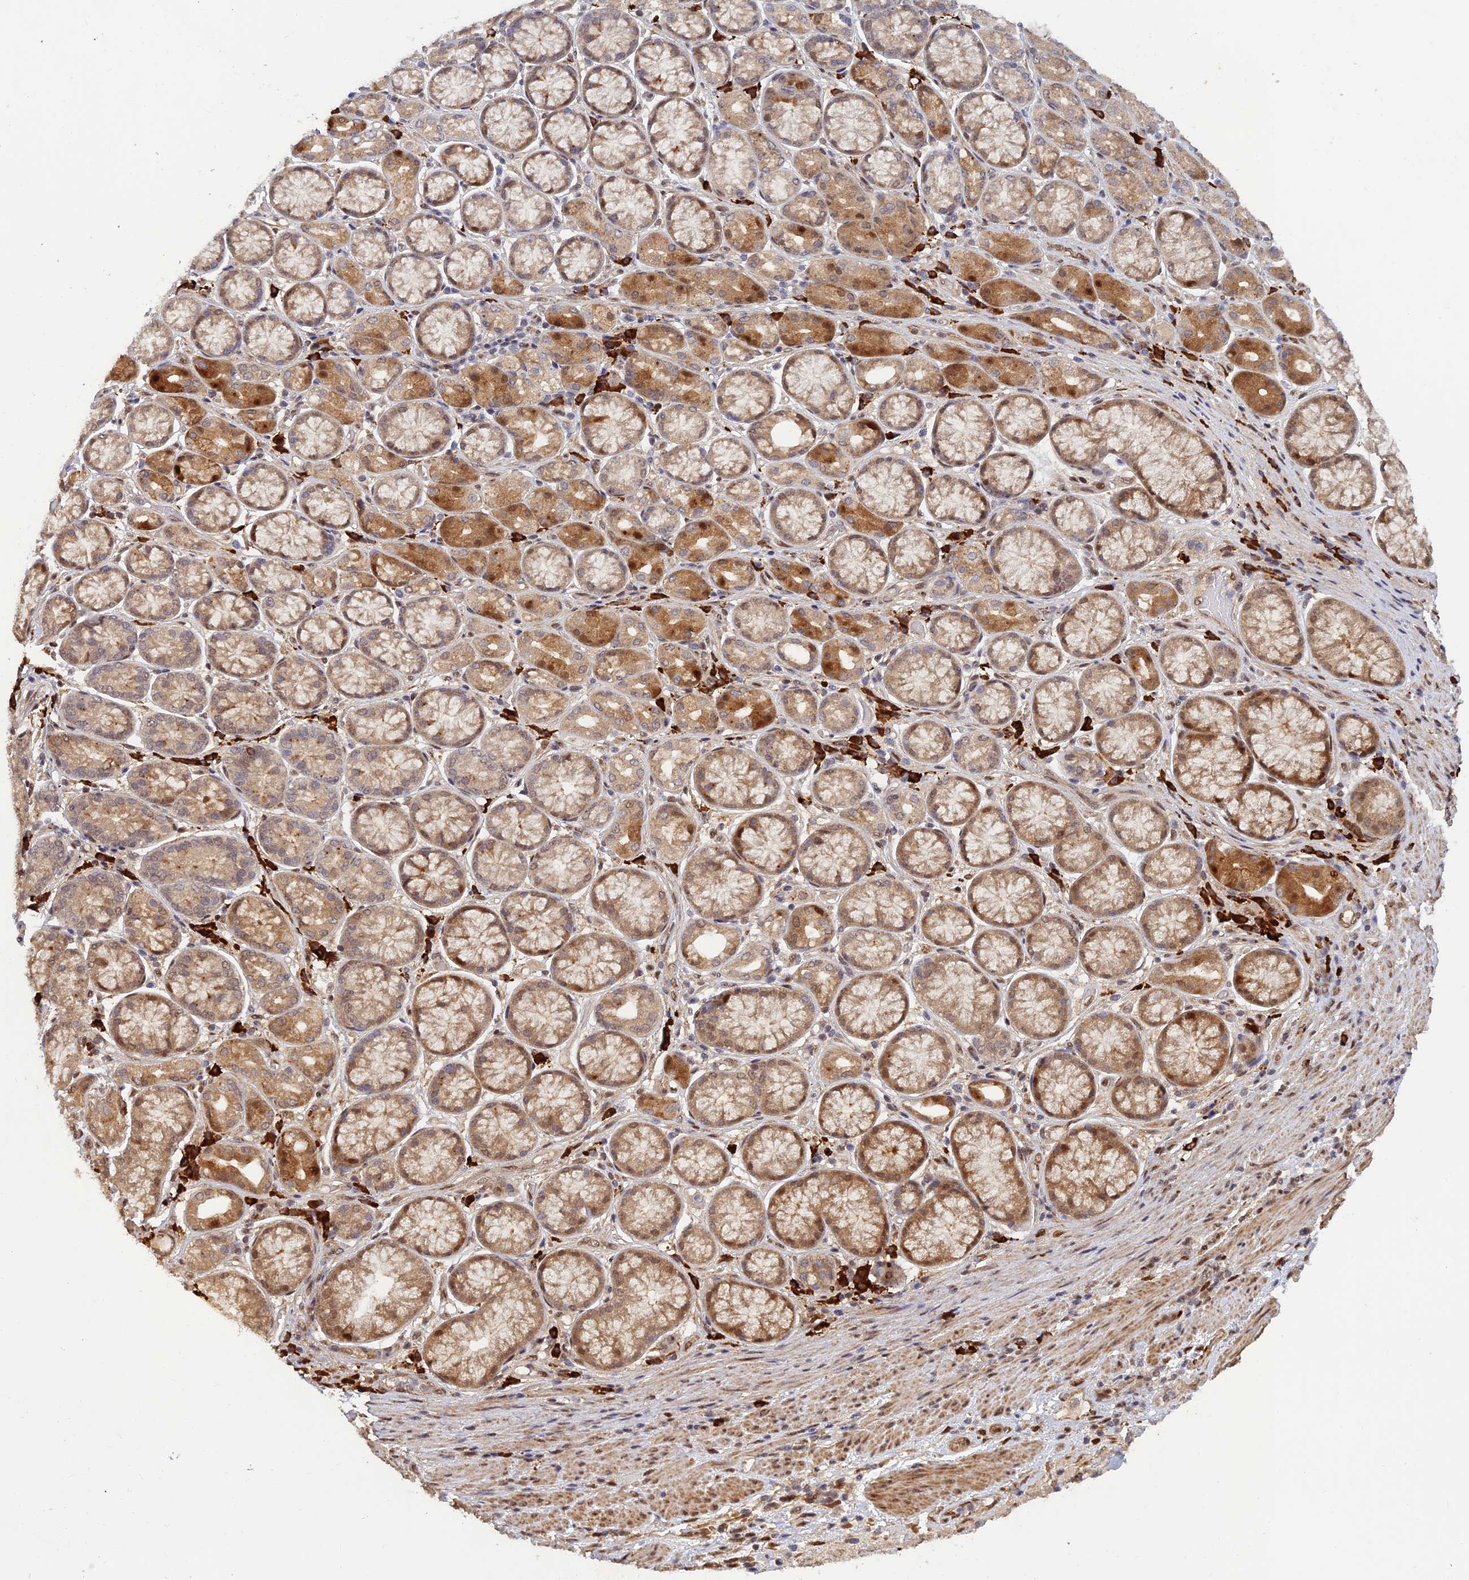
{"staining": {"intensity": "weak", "quantity": ">75%", "location": "cytoplasmic/membranous"}, "tissue": "stomach cancer", "cell_type": "Tumor cells", "image_type": "cancer", "snomed": [{"axis": "morphology", "description": "Adenocarcinoma, NOS"}, {"axis": "topography", "description": "Stomach"}], "caption": "There is low levels of weak cytoplasmic/membranous staining in tumor cells of adenocarcinoma (stomach), as demonstrated by immunohistochemical staining (brown color).", "gene": "ZNF565", "patient": {"sex": "female", "age": 79}}